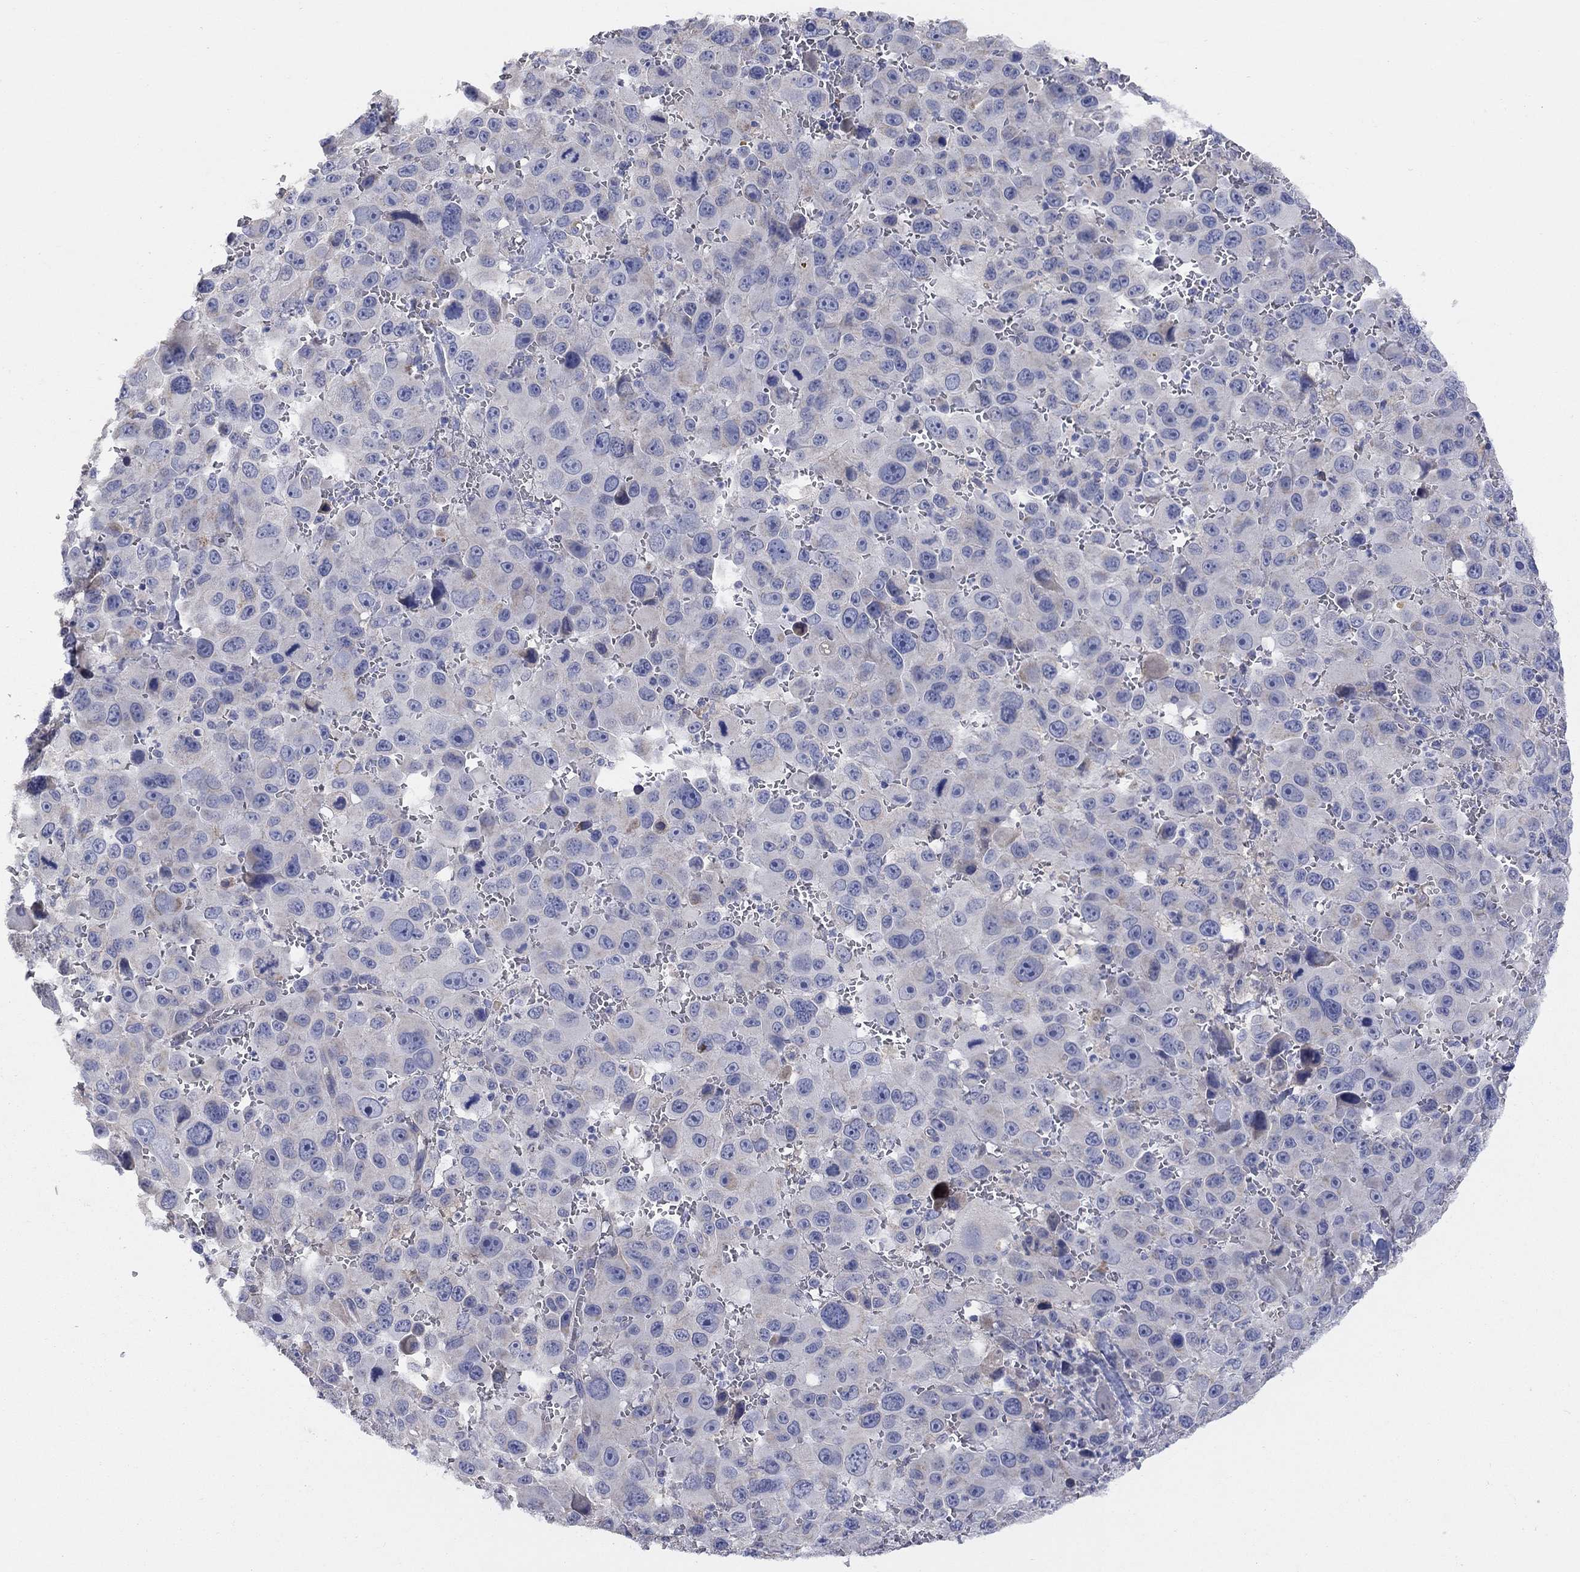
{"staining": {"intensity": "weak", "quantity": "<25%", "location": "cytoplasmic/membranous"}, "tissue": "melanoma", "cell_type": "Tumor cells", "image_type": "cancer", "snomed": [{"axis": "morphology", "description": "Malignant melanoma, NOS"}, {"axis": "topography", "description": "Skin"}], "caption": "This is a histopathology image of IHC staining of melanoma, which shows no staining in tumor cells. (DAB (3,3'-diaminobenzidine) immunohistochemistry (IHC) visualized using brightfield microscopy, high magnification).", "gene": "CLVS1", "patient": {"sex": "female", "age": 91}}